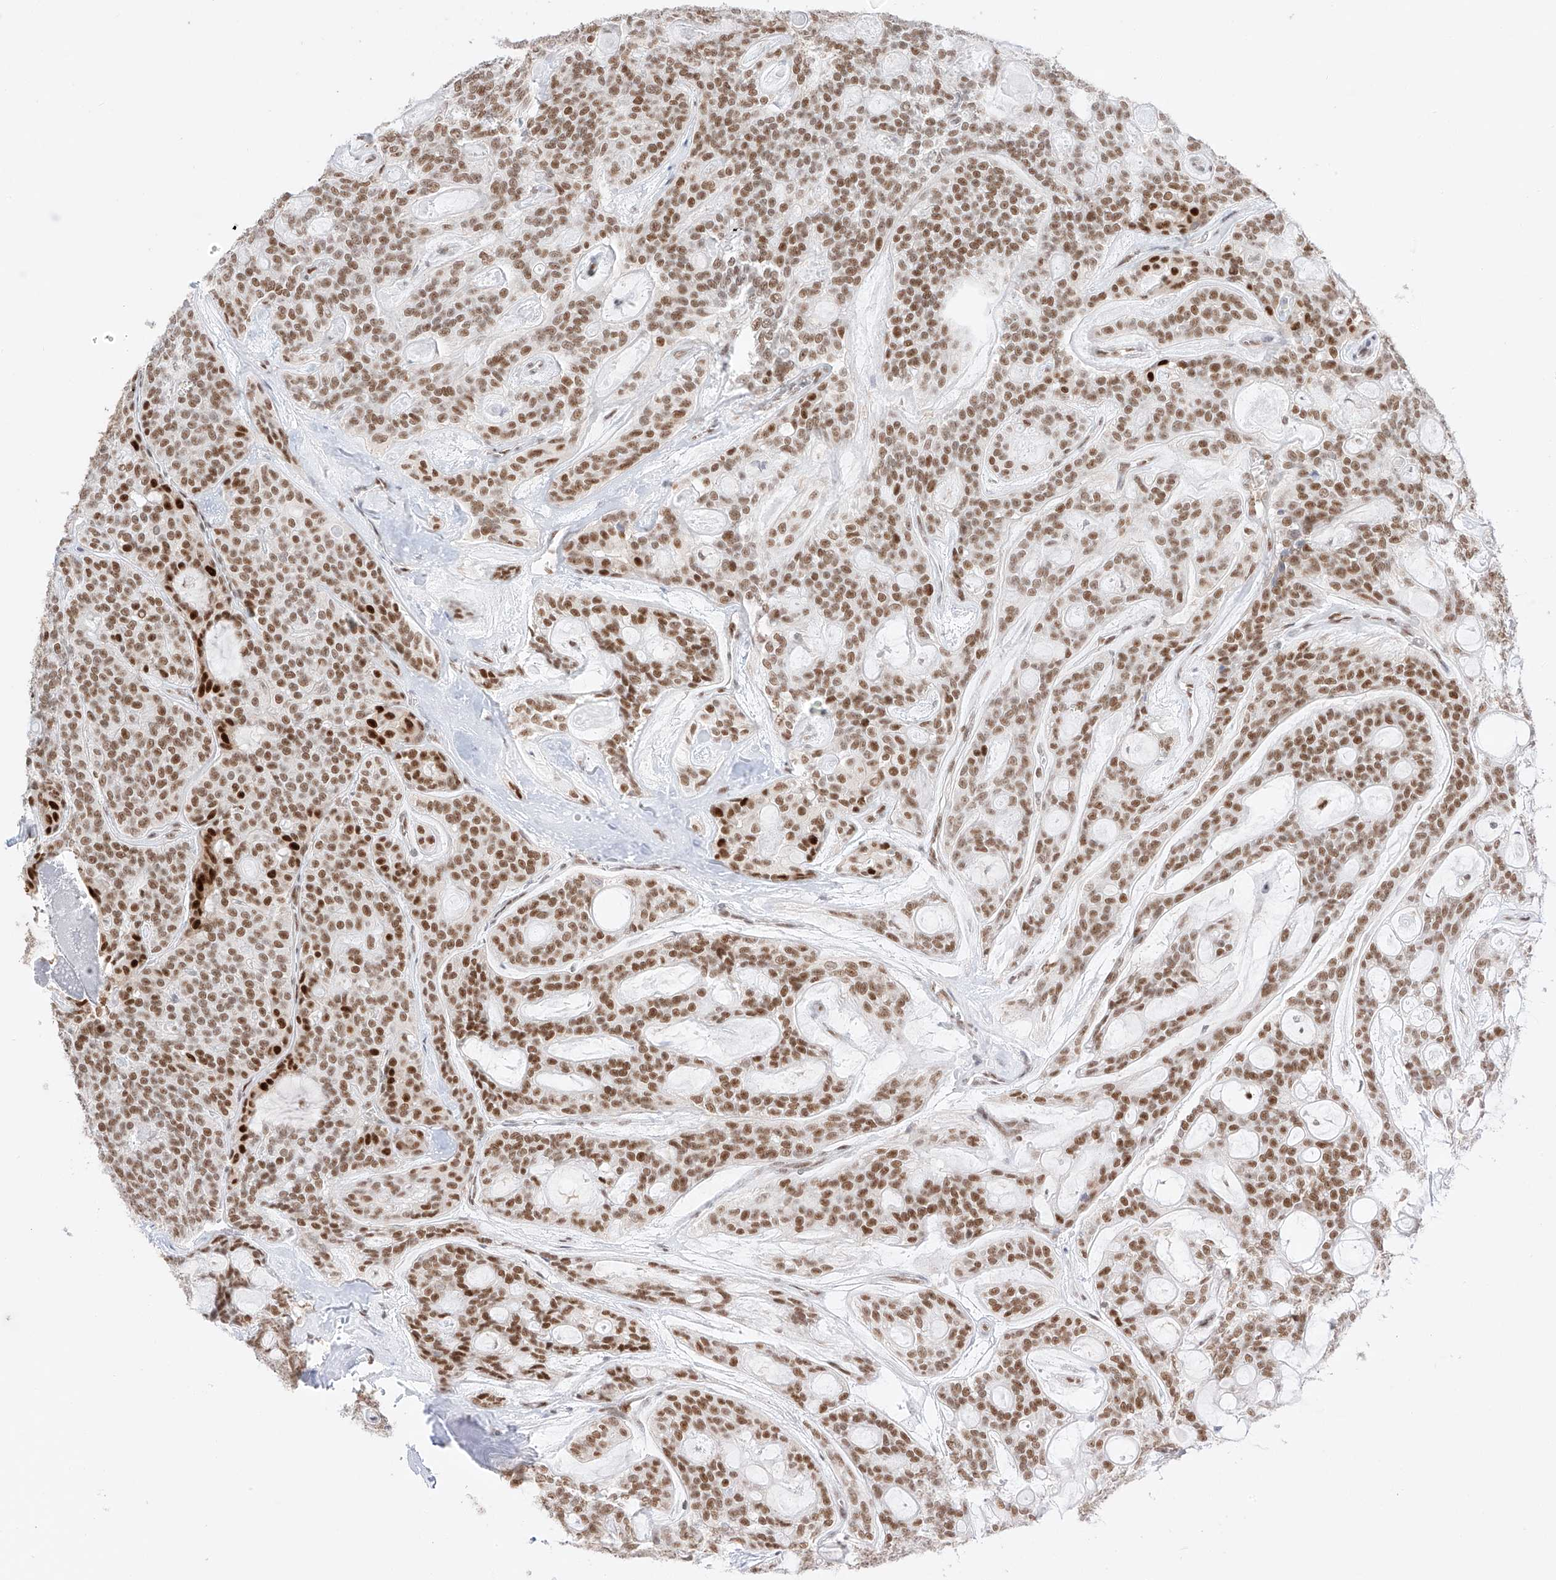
{"staining": {"intensity": "moderate", "quantity": ">75%", "location": "nuclear"}, "tissue": "head and neck cancer", "cell_type": "Tumor cells", "image_type": "cancer", "snomed": [{"axis": "morphology", "description": "Adenocarcinoma, NOS"}, {"axis": "topography", "description": "Head-Neck"}], "caption": "Moderate nuclear expression is present in about >75% of tumor cells in head and neck cancer. Nuclei are stained in blue.", "gene": "APIP", "patient": {"sex": "male", "age": 66}}